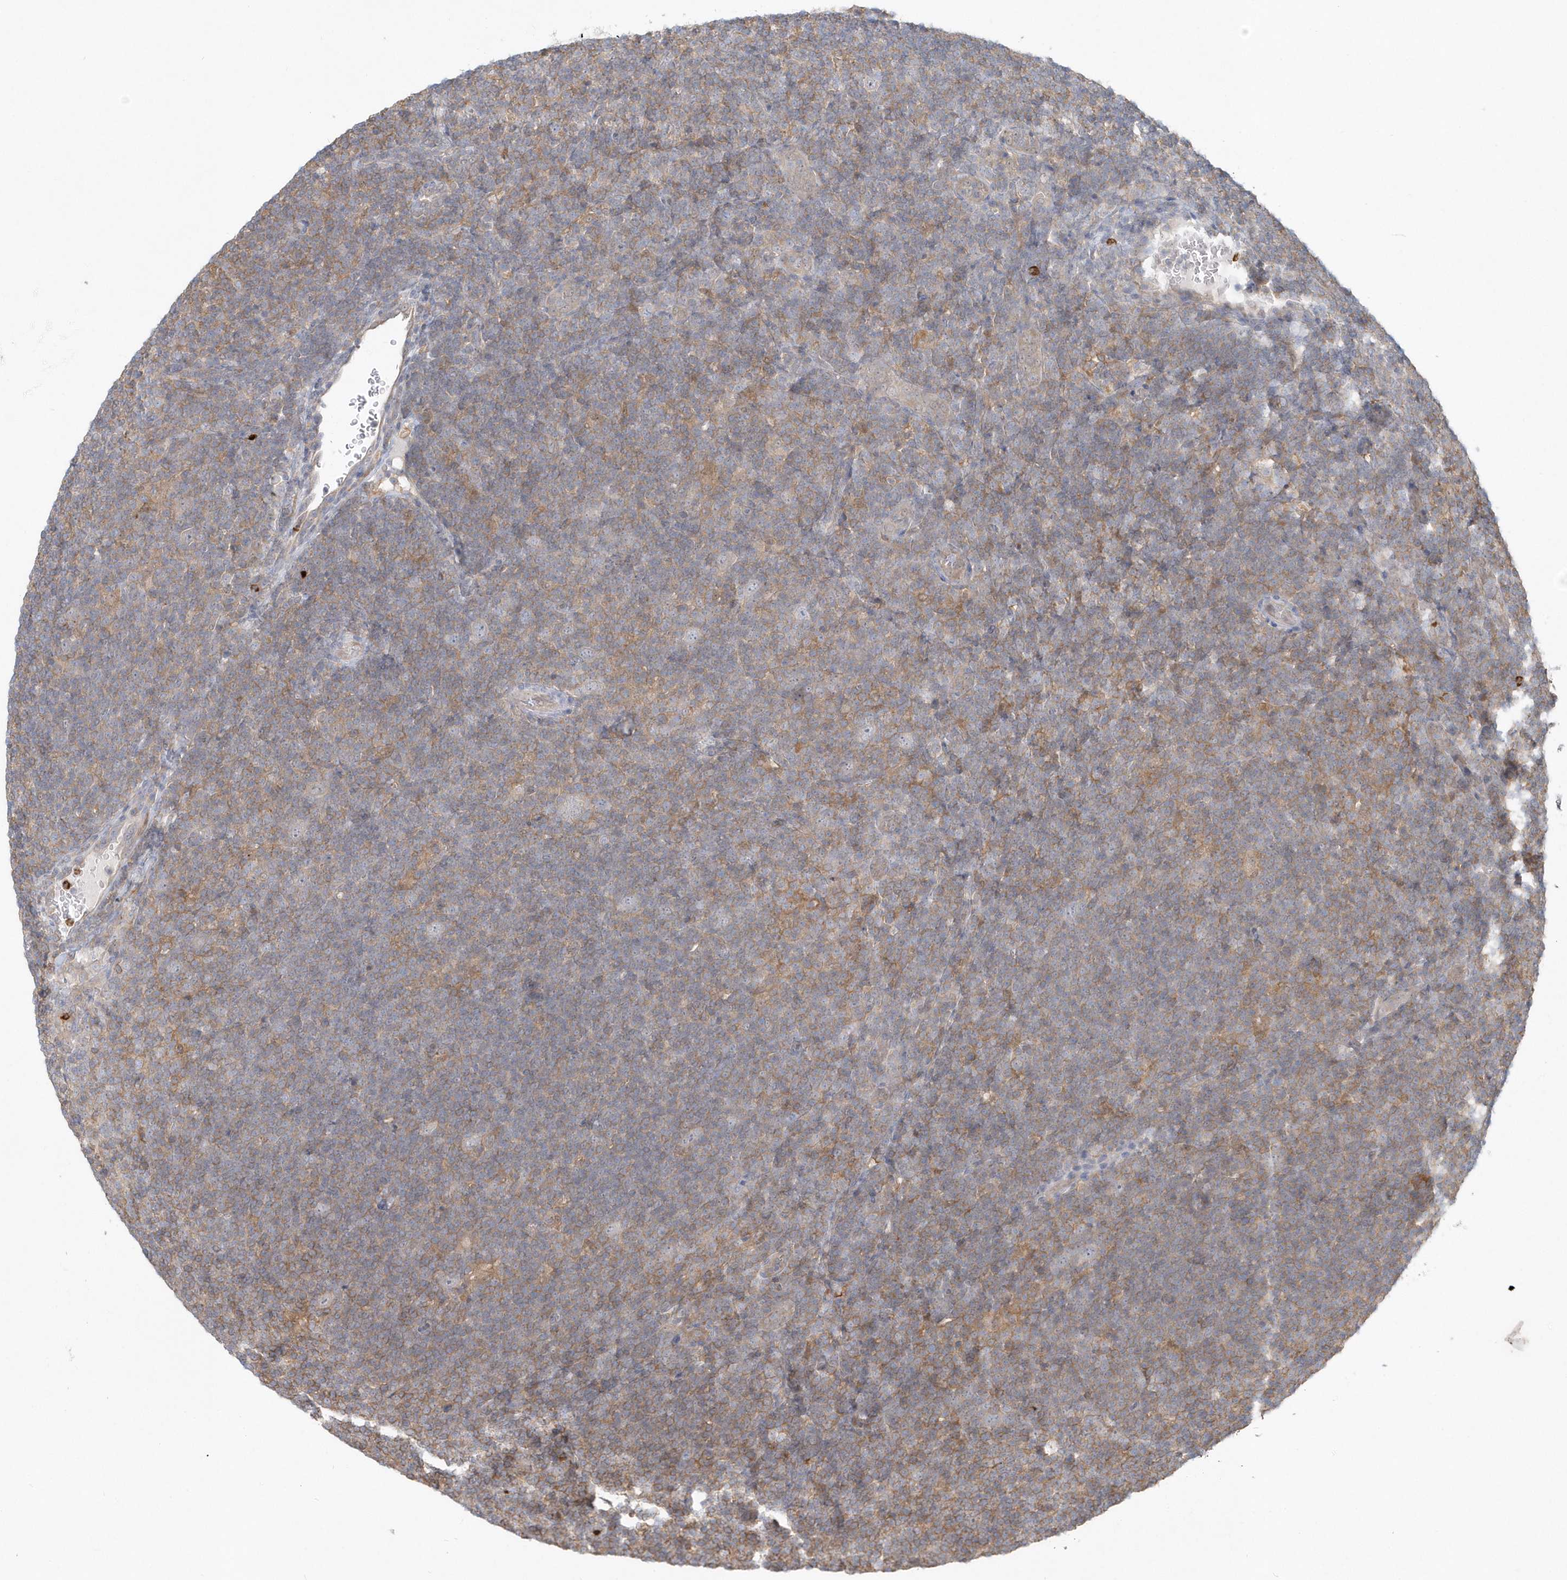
{"staining": {"intensity": "negative", "quantity": "none", "location": "none"}, "tissue": "lymphoma", "cell_type": "Tumor cells", "image_type": "cancer", "snomed": [{"axis": "morphology", "description": "Hodgkin's disease, NOS"}, {"axis": "topography", "description": "Lymph node"}], "caption": "Micrograph shows no protein staining in tumor cells of Hodgkin's disease tissue.", "gene": "RNF7", "patient": {"sex": "female", "age": 57}}